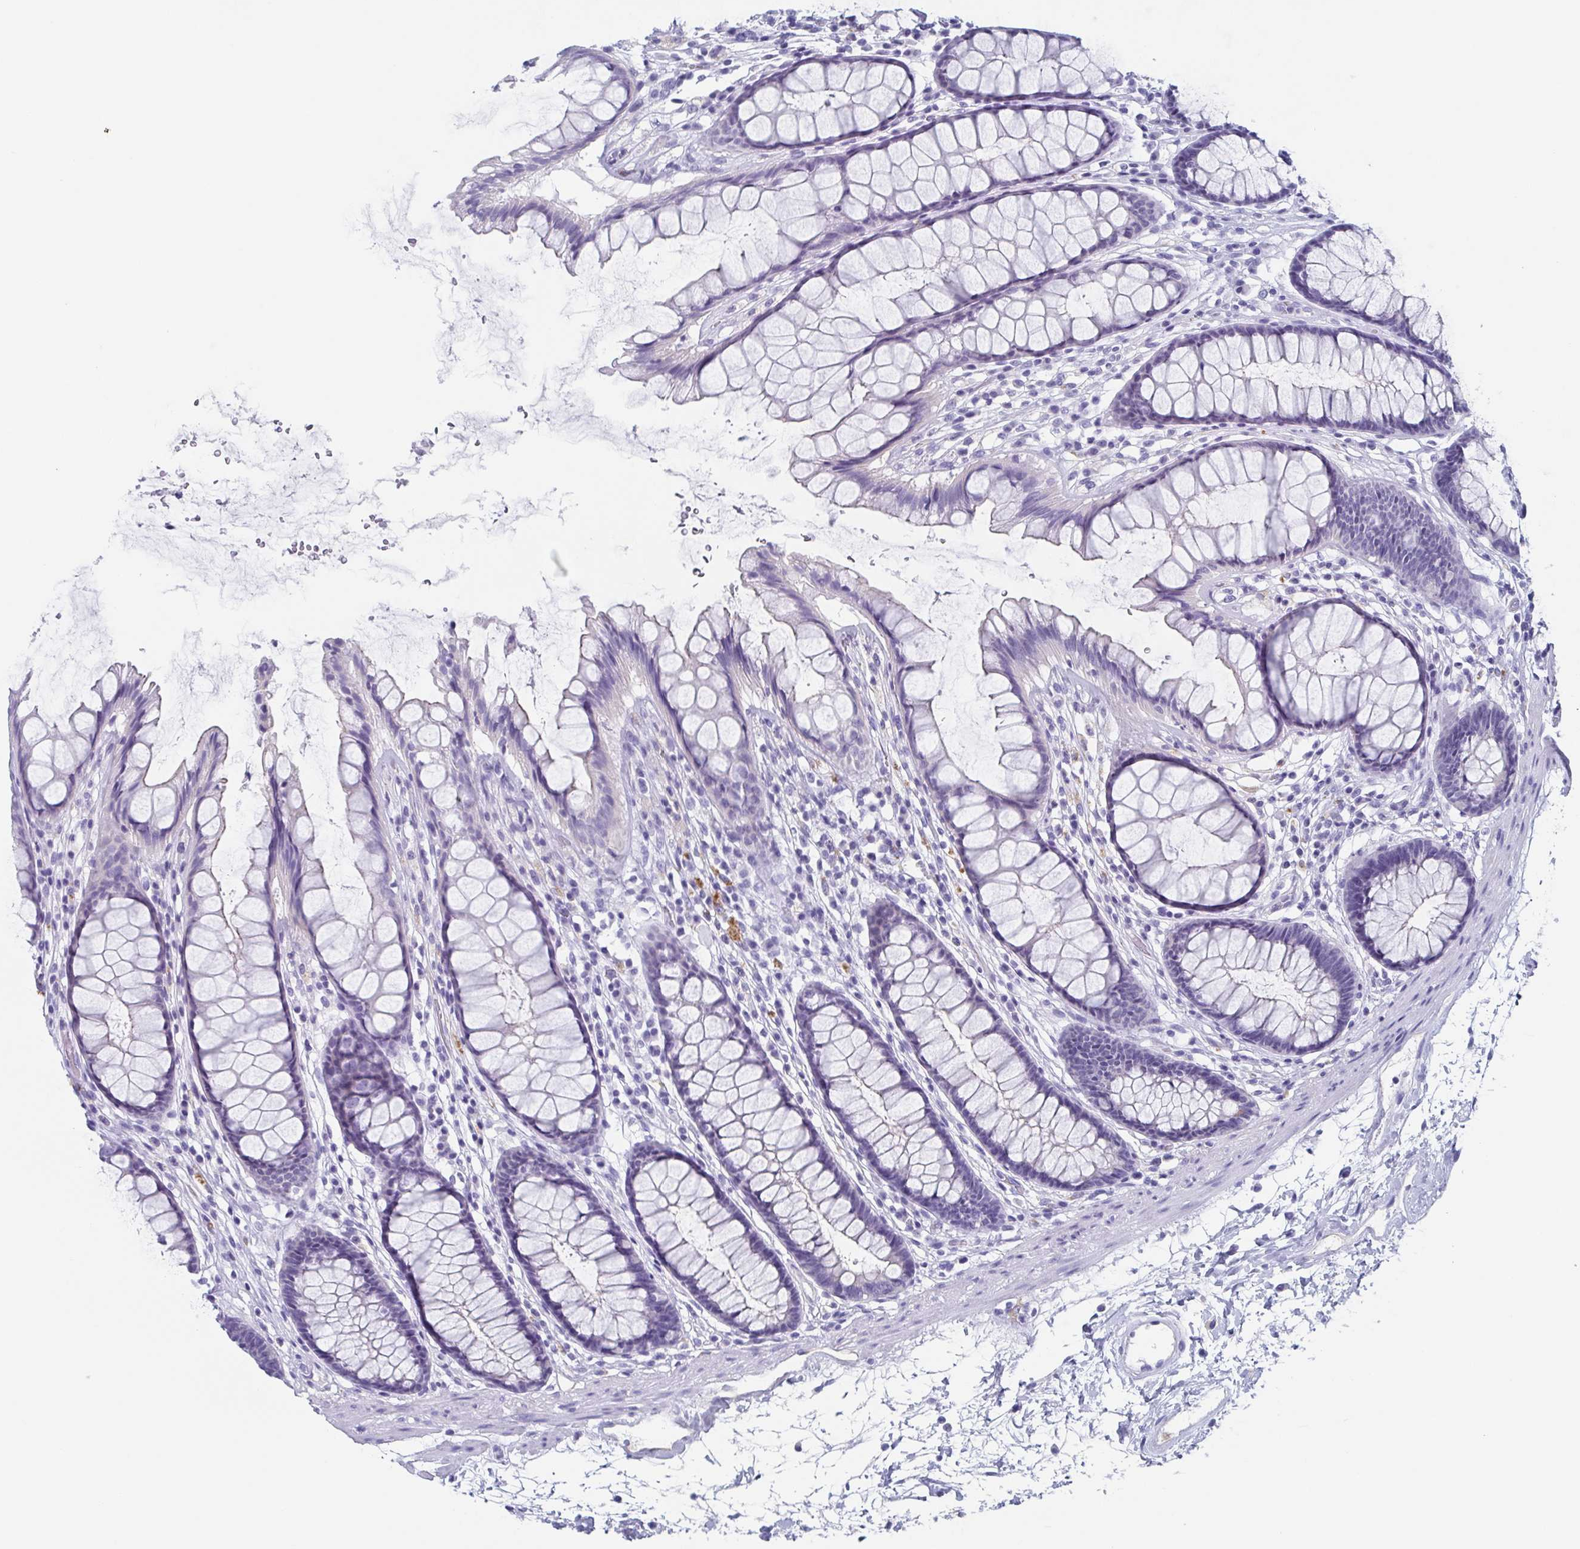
{"staining": {"intensity": "negative", "quantity": "none", "location": "none"}, "tissue": "rectum", "cell_type": "Glandular cells", "image_type": "normal", "snomed": [{"axis": "morphology", "description": "Normal tissue, NOS"}, {"axis": "topography", "description": "Rectum"}], "caption": "An immunohistochemistry (IHC) micrograph of normal rectum is shown. There is no staining in glandular cells of rectum.", "gene": "LYRM2", "patient": {"sex": "male", "age": 72}}